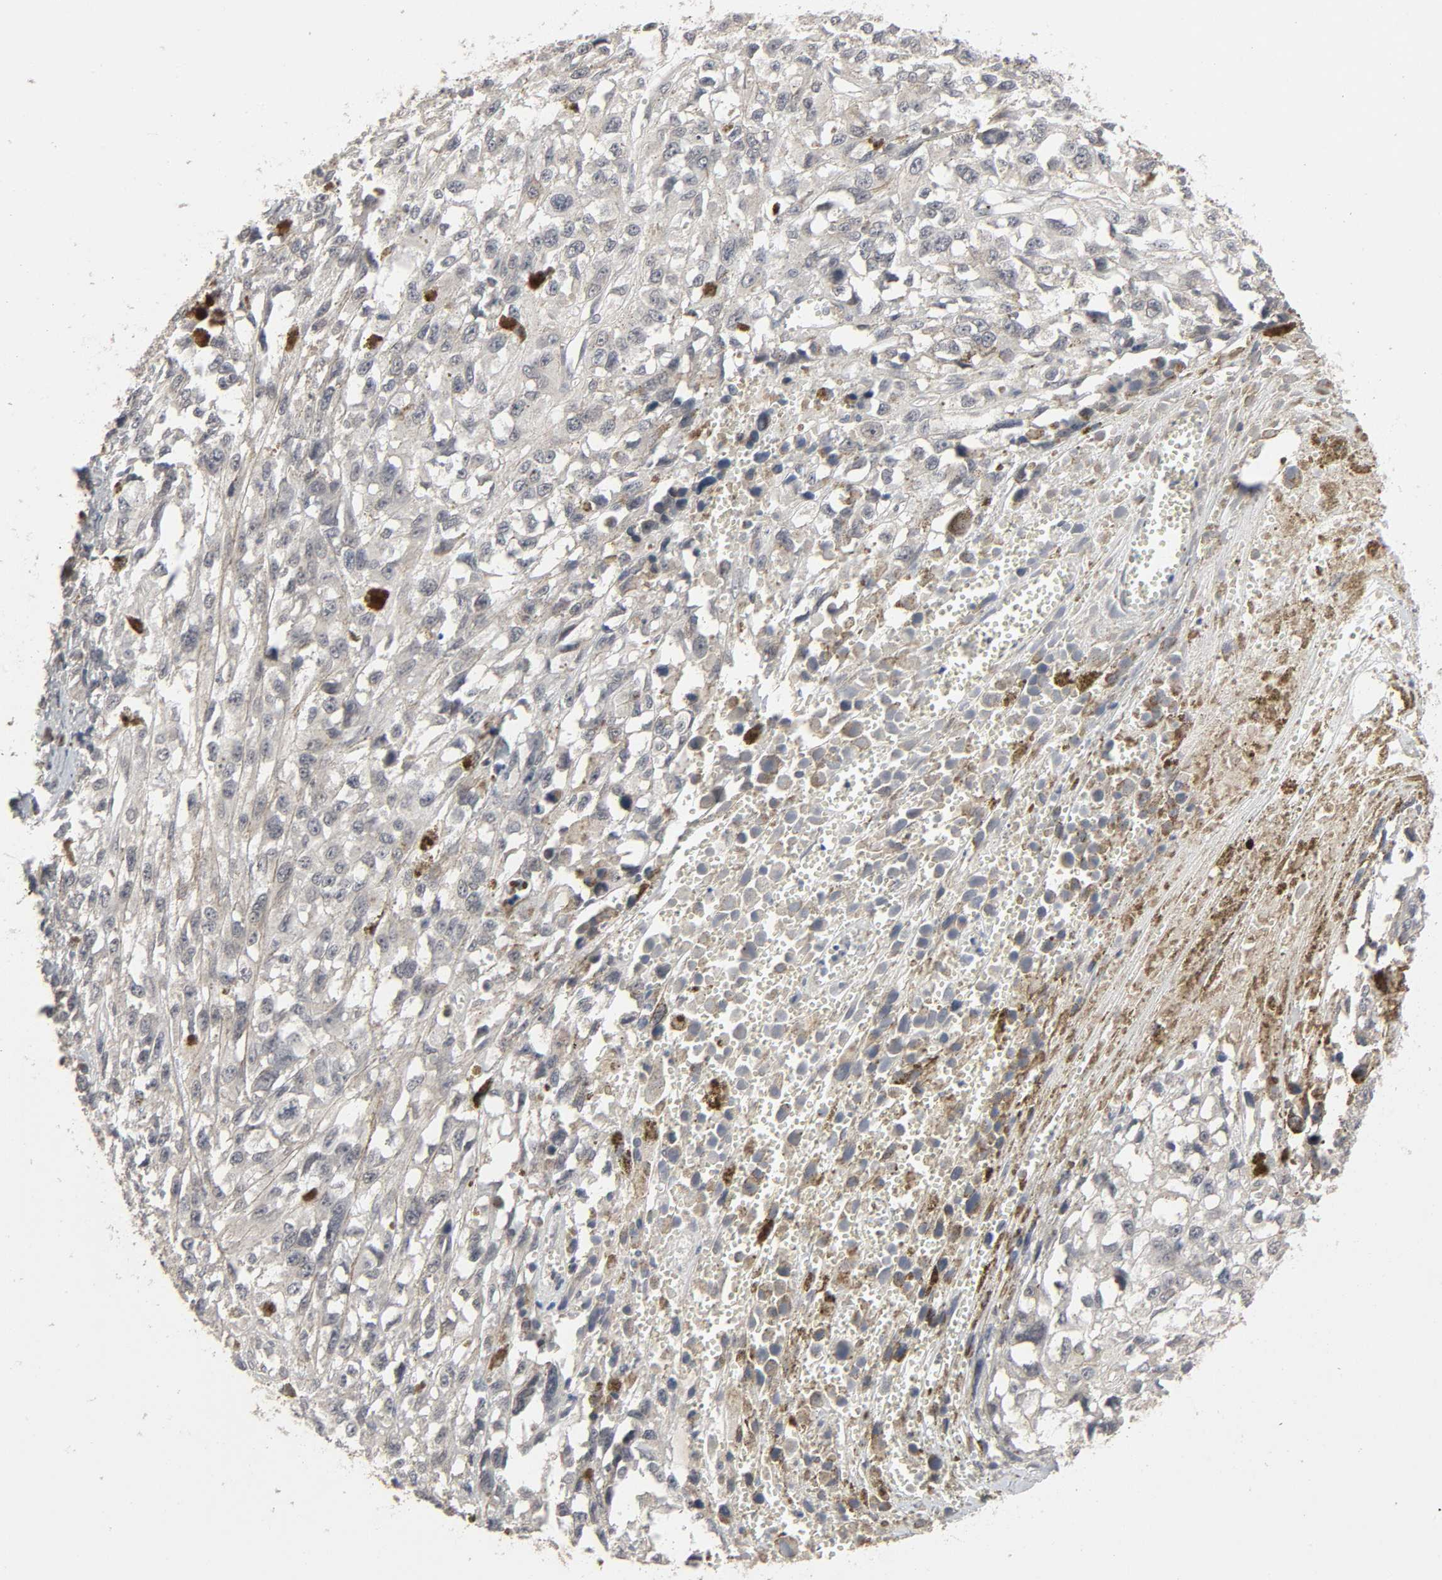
{"staining": {"intensity": "negative", "quantity": "none", "location": "none"}, "tissue": "melanoma", "cell_type": "Tumor cells", "image_type": "cancer", "snomed": [{"axis": "morphology", "description": "Malignant melanoma, Metastatic site"}, {"axis": "topography", "description": "Lymph node"}], "caption": "Tumor cells show no significant protein expression in malignant melanoma (metastatic site). The staining is performed using DAB brown chromogen with nuclei counter-stained in using hematoxylin.", "gene": "ZNF222", "patient": {"sex": "male", "age": 59}}